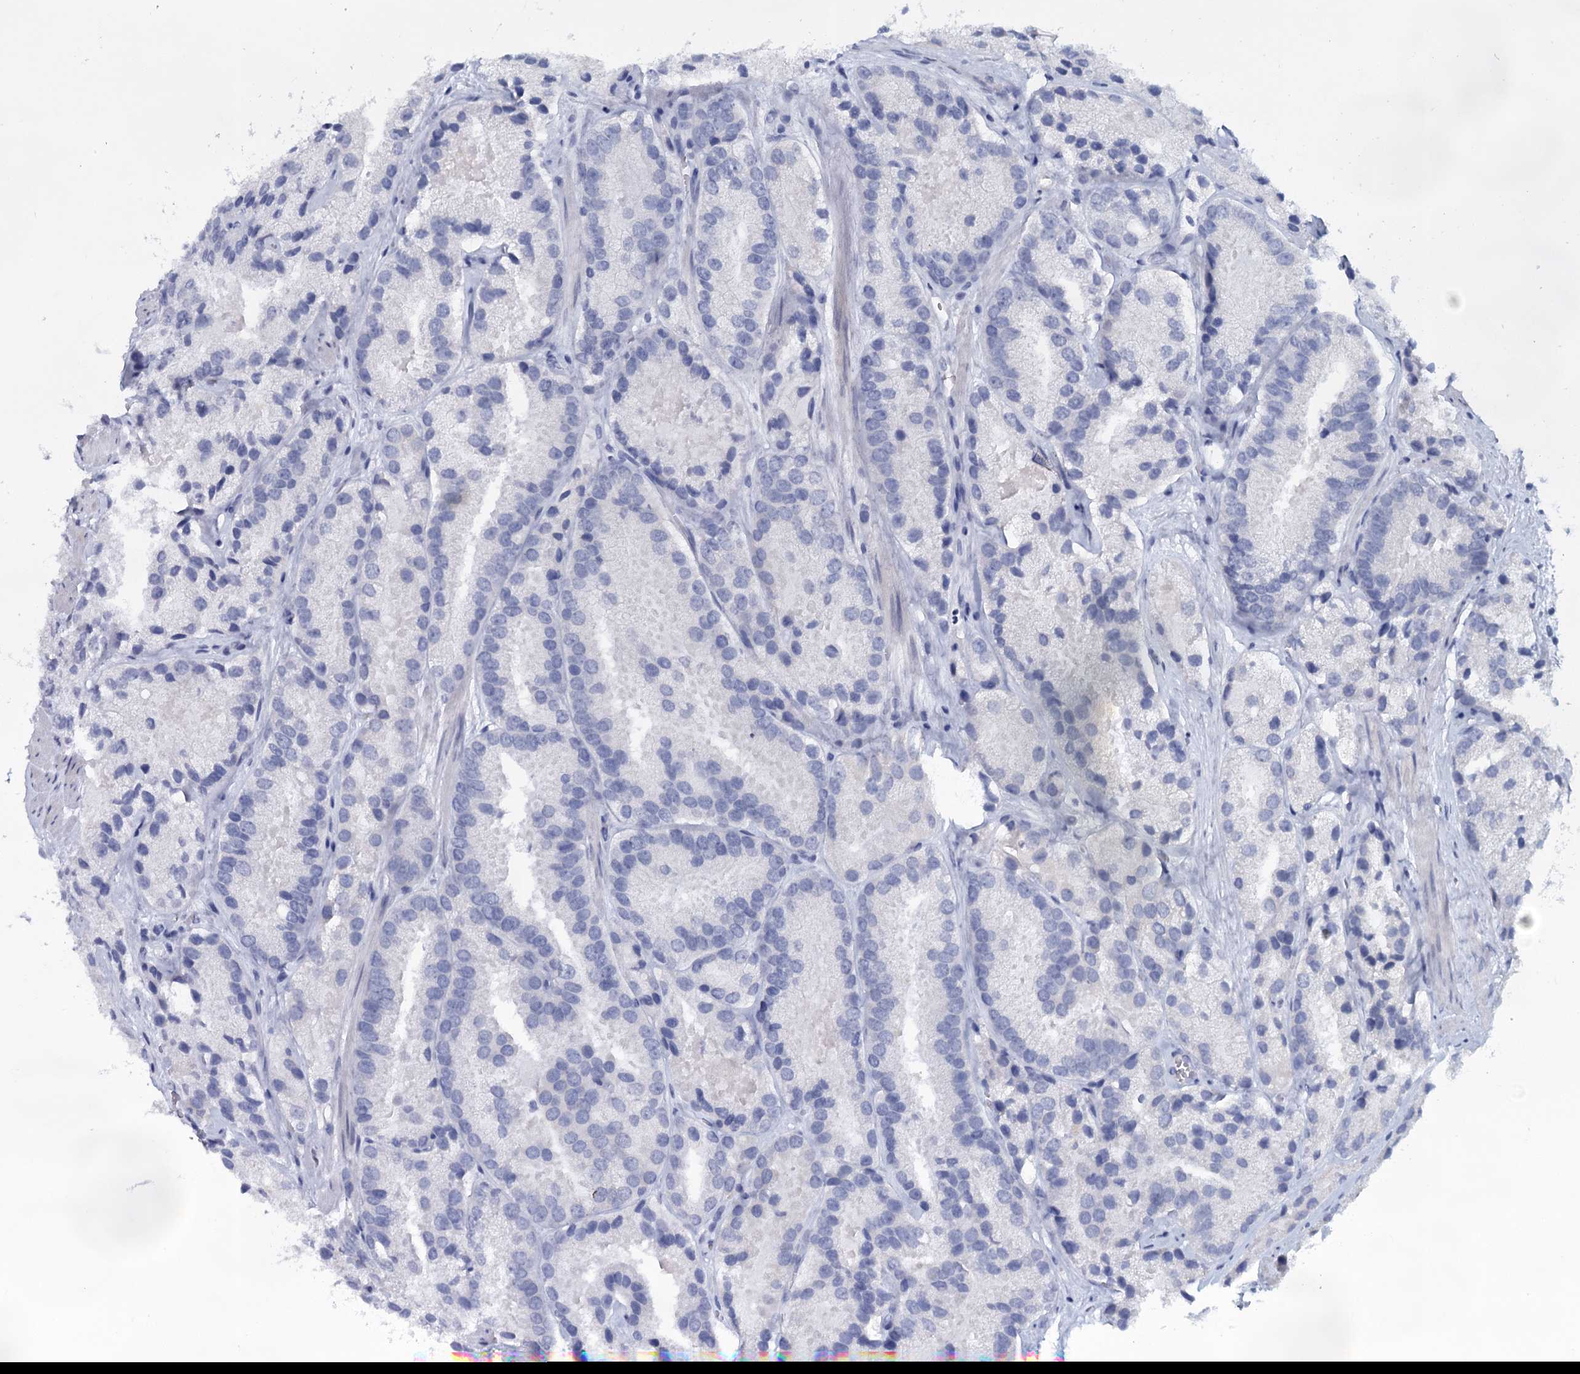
{"staining": {"intensity": "negative", "quantity": "none", "location": "none"}, "tissue": "prostate cancer", "cell_type": "Tumor cells", "image_type": "cancer", "snomed": [{"axis": "morphology", "description": "Adenocarcinoma, High grade"}, {"axis": "topography", "description": "Prostate"}], "caption": "Immunohistochemistry histopathology image of neoplastic tissue: human prostate cancer (adenocarcinoma (high-grade)) stained with DAB exhibits no significant protein positivity in tumor cells.", "gene": "HSPA4L", "patient": {"sex": "male", "age": 66}}